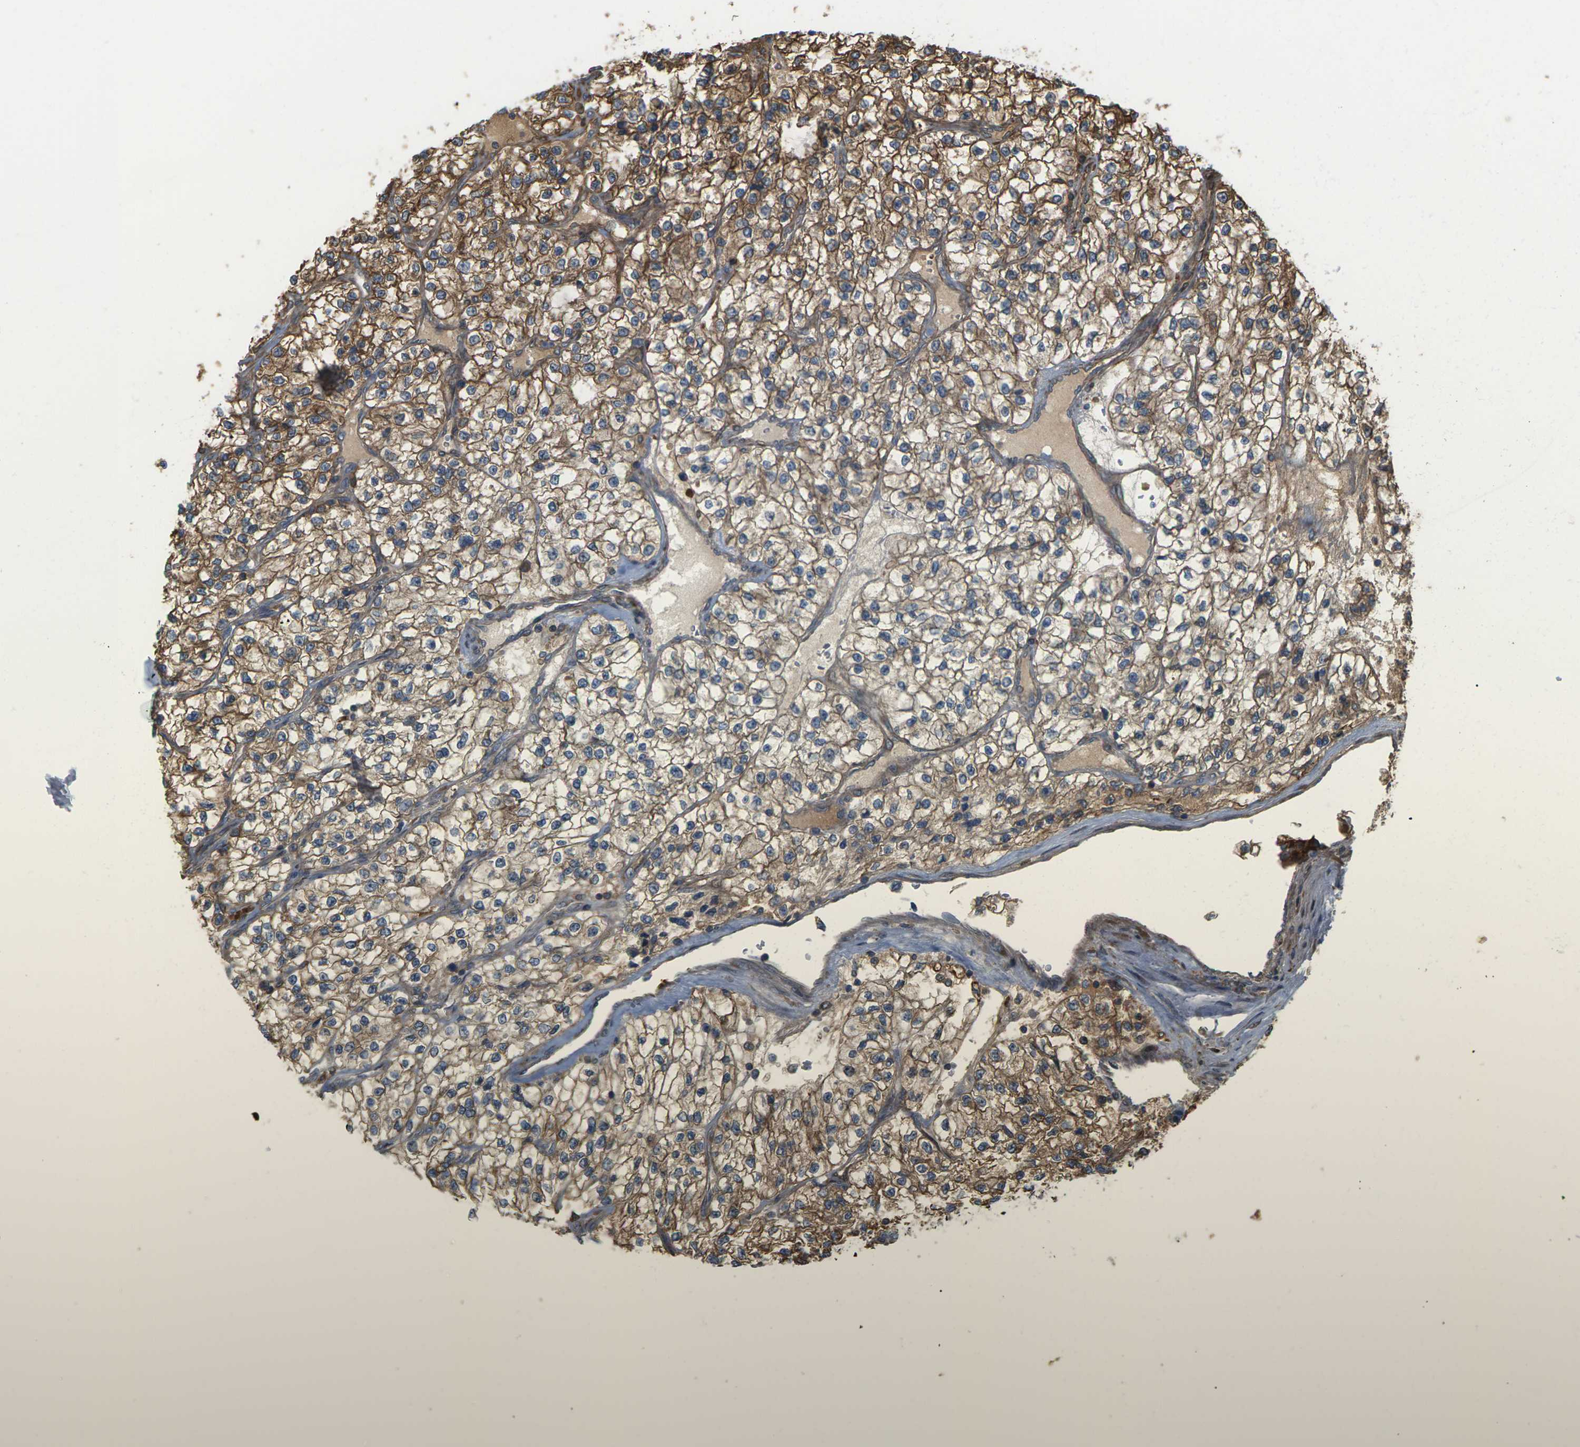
{"staining": {"intensity": "moderate", "quantity": ">75%", "location": "cytoplasmic/membranous"}, "tissue": "renal cancer", "cell_type": "Tumor cells", "image_type": "cancer", "snomed": [{"axis": "morphology", "description": "Adenocarcinoma, NOS"}, {"axis": "topography", "description": "Kidney"}], "caption": "A photomicrograph of renal cancer (adenocarcinoma) stained for a protein reveals moderate cytoplasmic/membranous brown staining in tumor cells.", "gene": "ROBO1", "patient": {"sex": "female", "age": 57}}